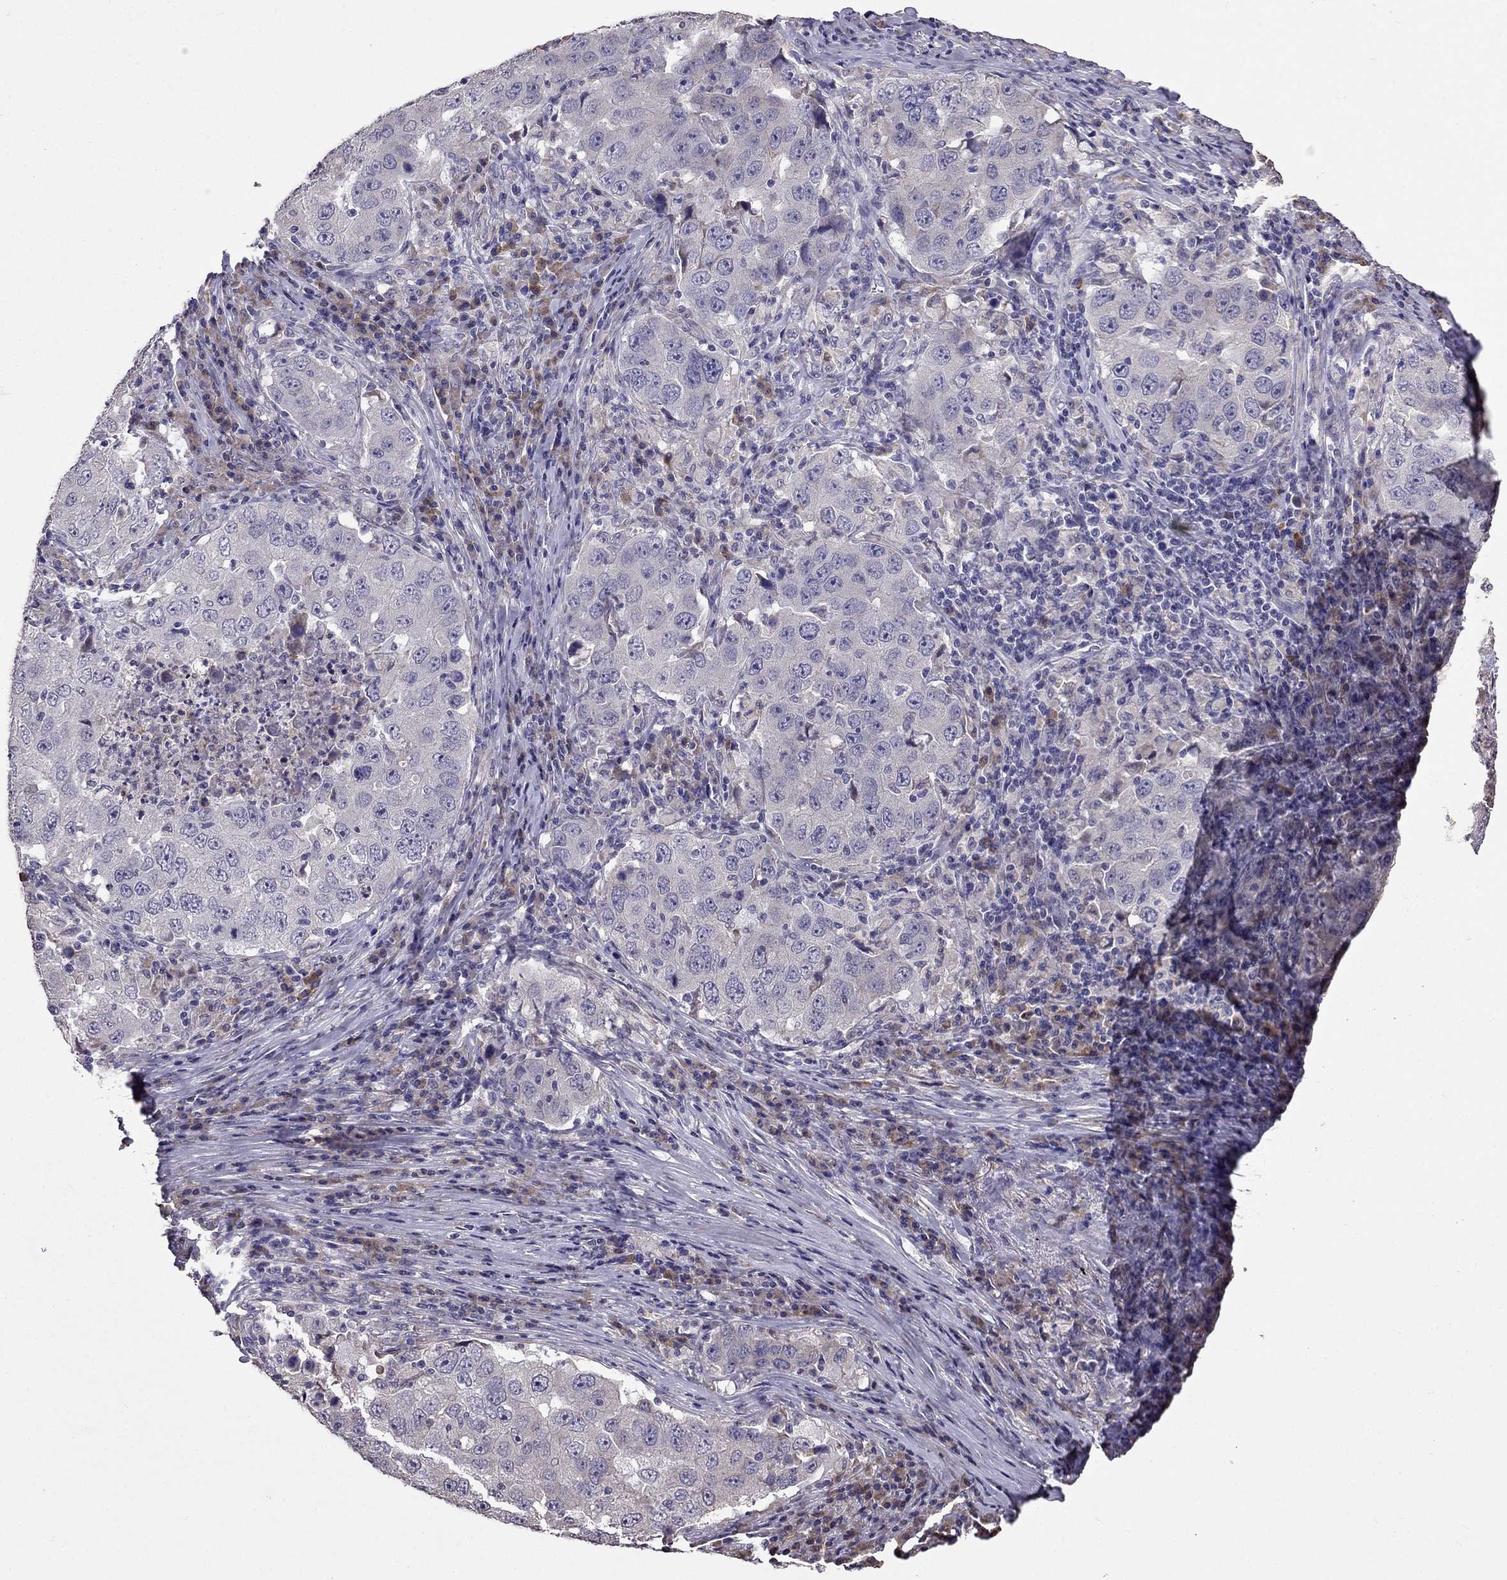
{"staining": {"intensity": "negative", "quantity": "none", "location": "none"}, "tissue": "lung cancer", "cell_type": "Tumor cells", "image_type": "cancer", "snomed": [{"axis": "morphology", "description": "Adenocarcinoma, NOS"}, {"axis": "topography", "description": "Lung"}], "caption": "Lung cancer was stained to show a protein in brown. There is no significant positivity in tumor cells.", "gene": "CDH9", "patient": {"sex": "male", "age": 73}}